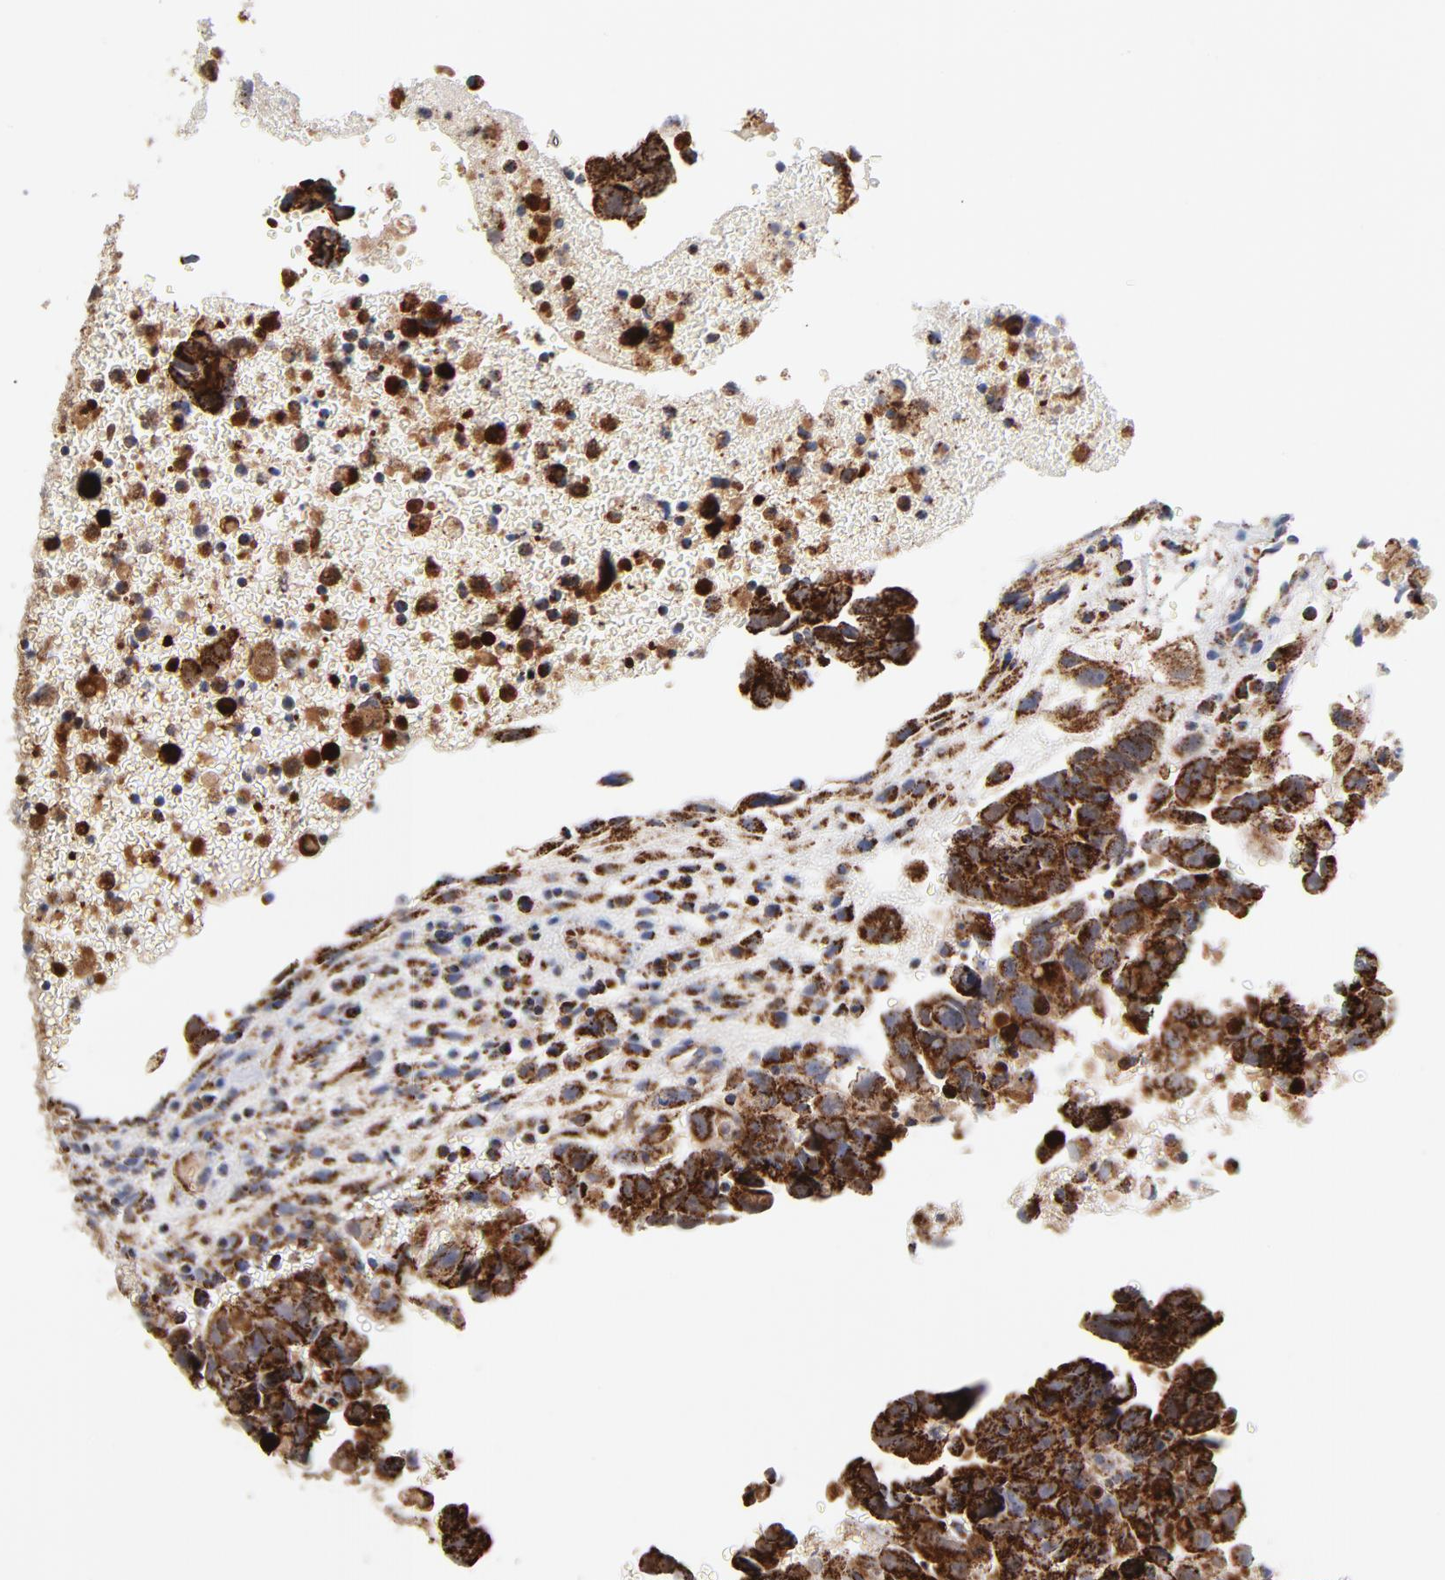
{"staining": {"intensity": "strong", "quantity": ">75%", "location": "cytoplasmic/membranous"}, "tissue": "testis cancer", "cell_type": "Tumor cells", "image_type": "cancer", "snomed": [{"axis": "morphology", "description": "Carcinoma, Embryonal, NOS"}, {"axis": "topography", "description": "Testis"}], "caption": "Immunohistochemical staining of testis cancer (embryonal carcinoma) shows high levels of strong cytoplasmic/membranous staining in about >75% of tumor cells. (DAB = brown stain, brightfield microscopy at high magnification).", "gene": "DIABLO", "patient": {"sex": "male", "age": 28}}